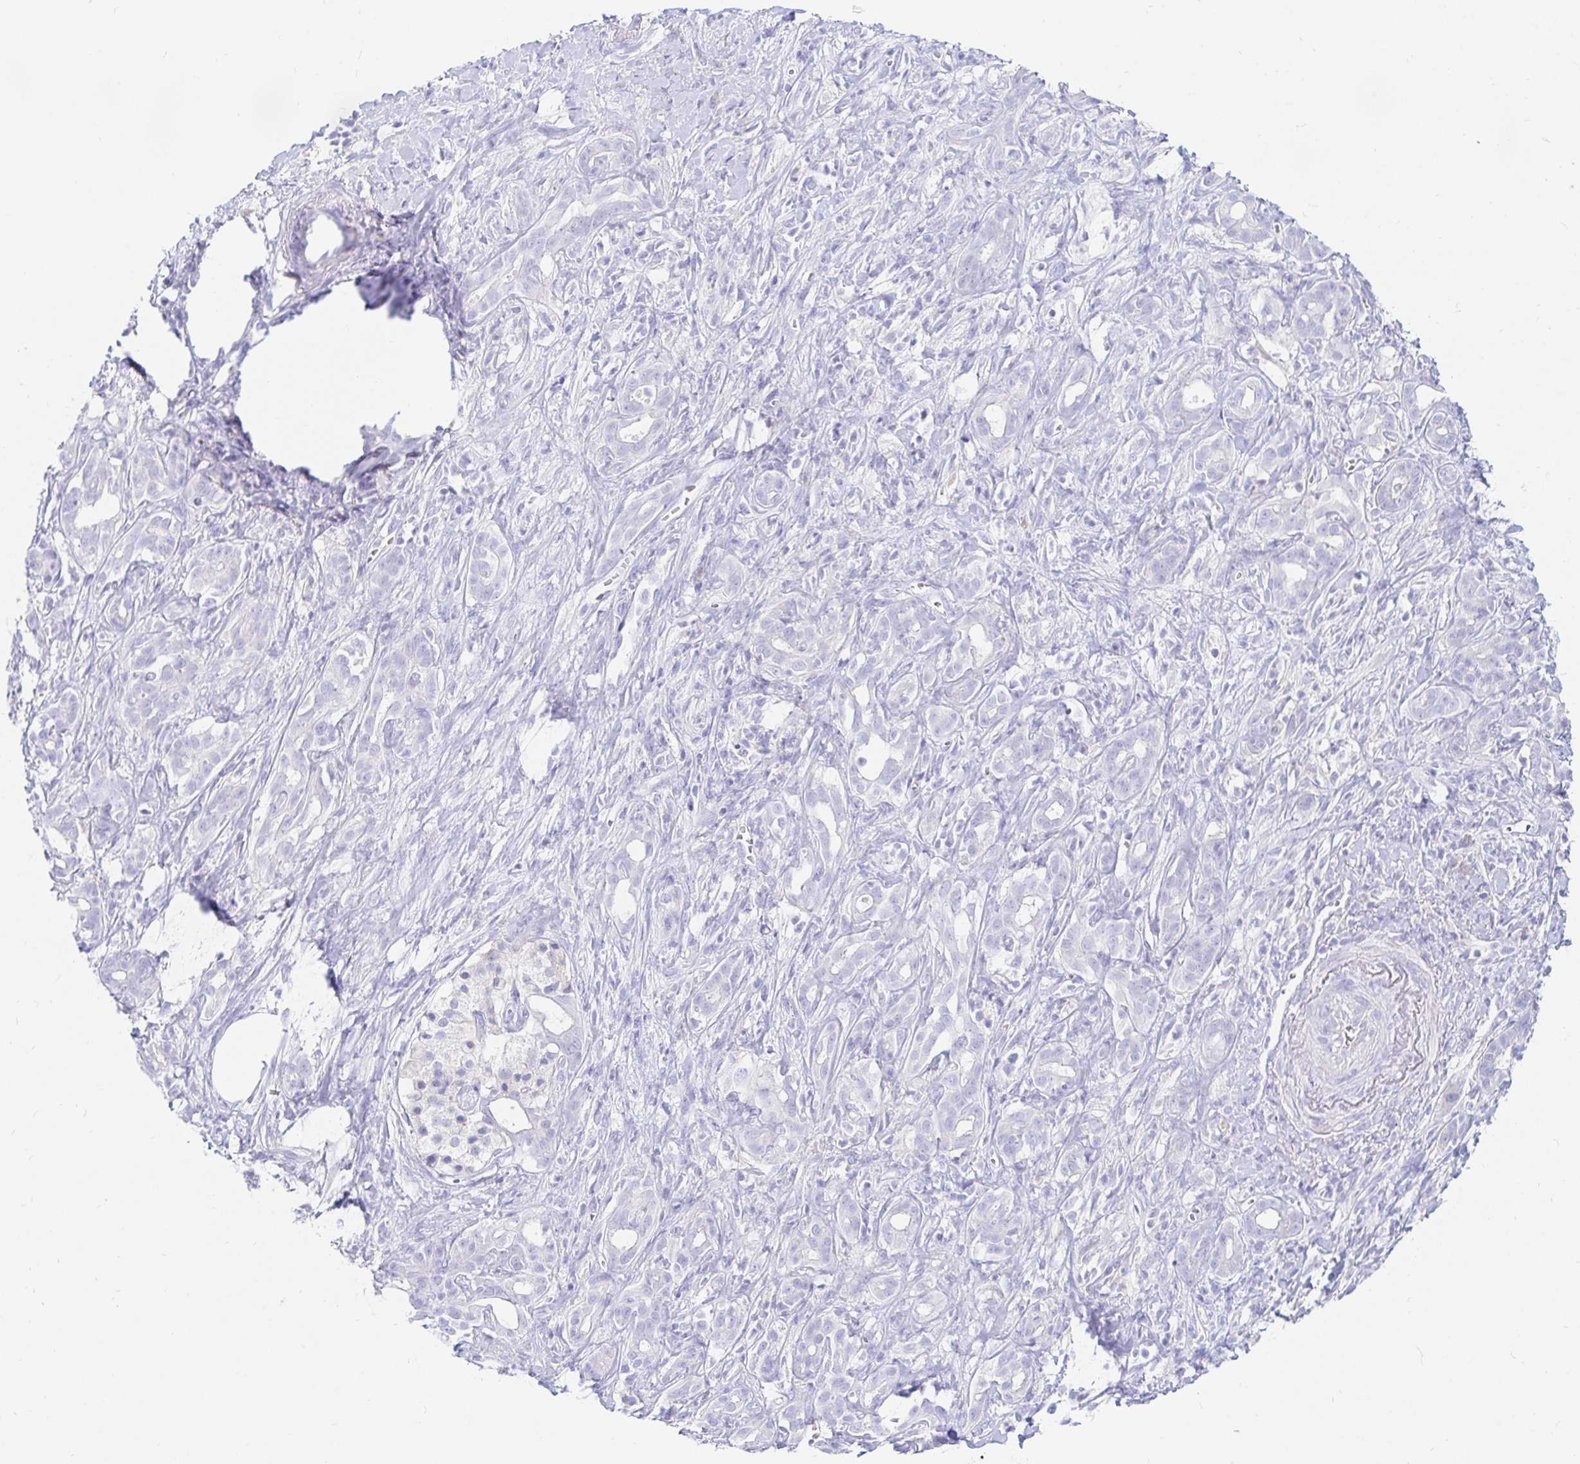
{"staining": {"intensity": "negative", "quantity": "none", "location": "none"}, "tissue": "pancreatic cancer", "cell_type": "Tumor cells", "image_type": "cancer", "snomed": [{"axis": "morphology", "description": "Adenocarcinoma, NOS"}, {"axis": "topography", "description": "Pancreas"}], "caption": "This is an immunohistochemistry histopathology image of pancreatic cancer. There is no expression in tumor cells.", "gene": "NR2E1", "patient": {"sex": "male", "age": 61}}